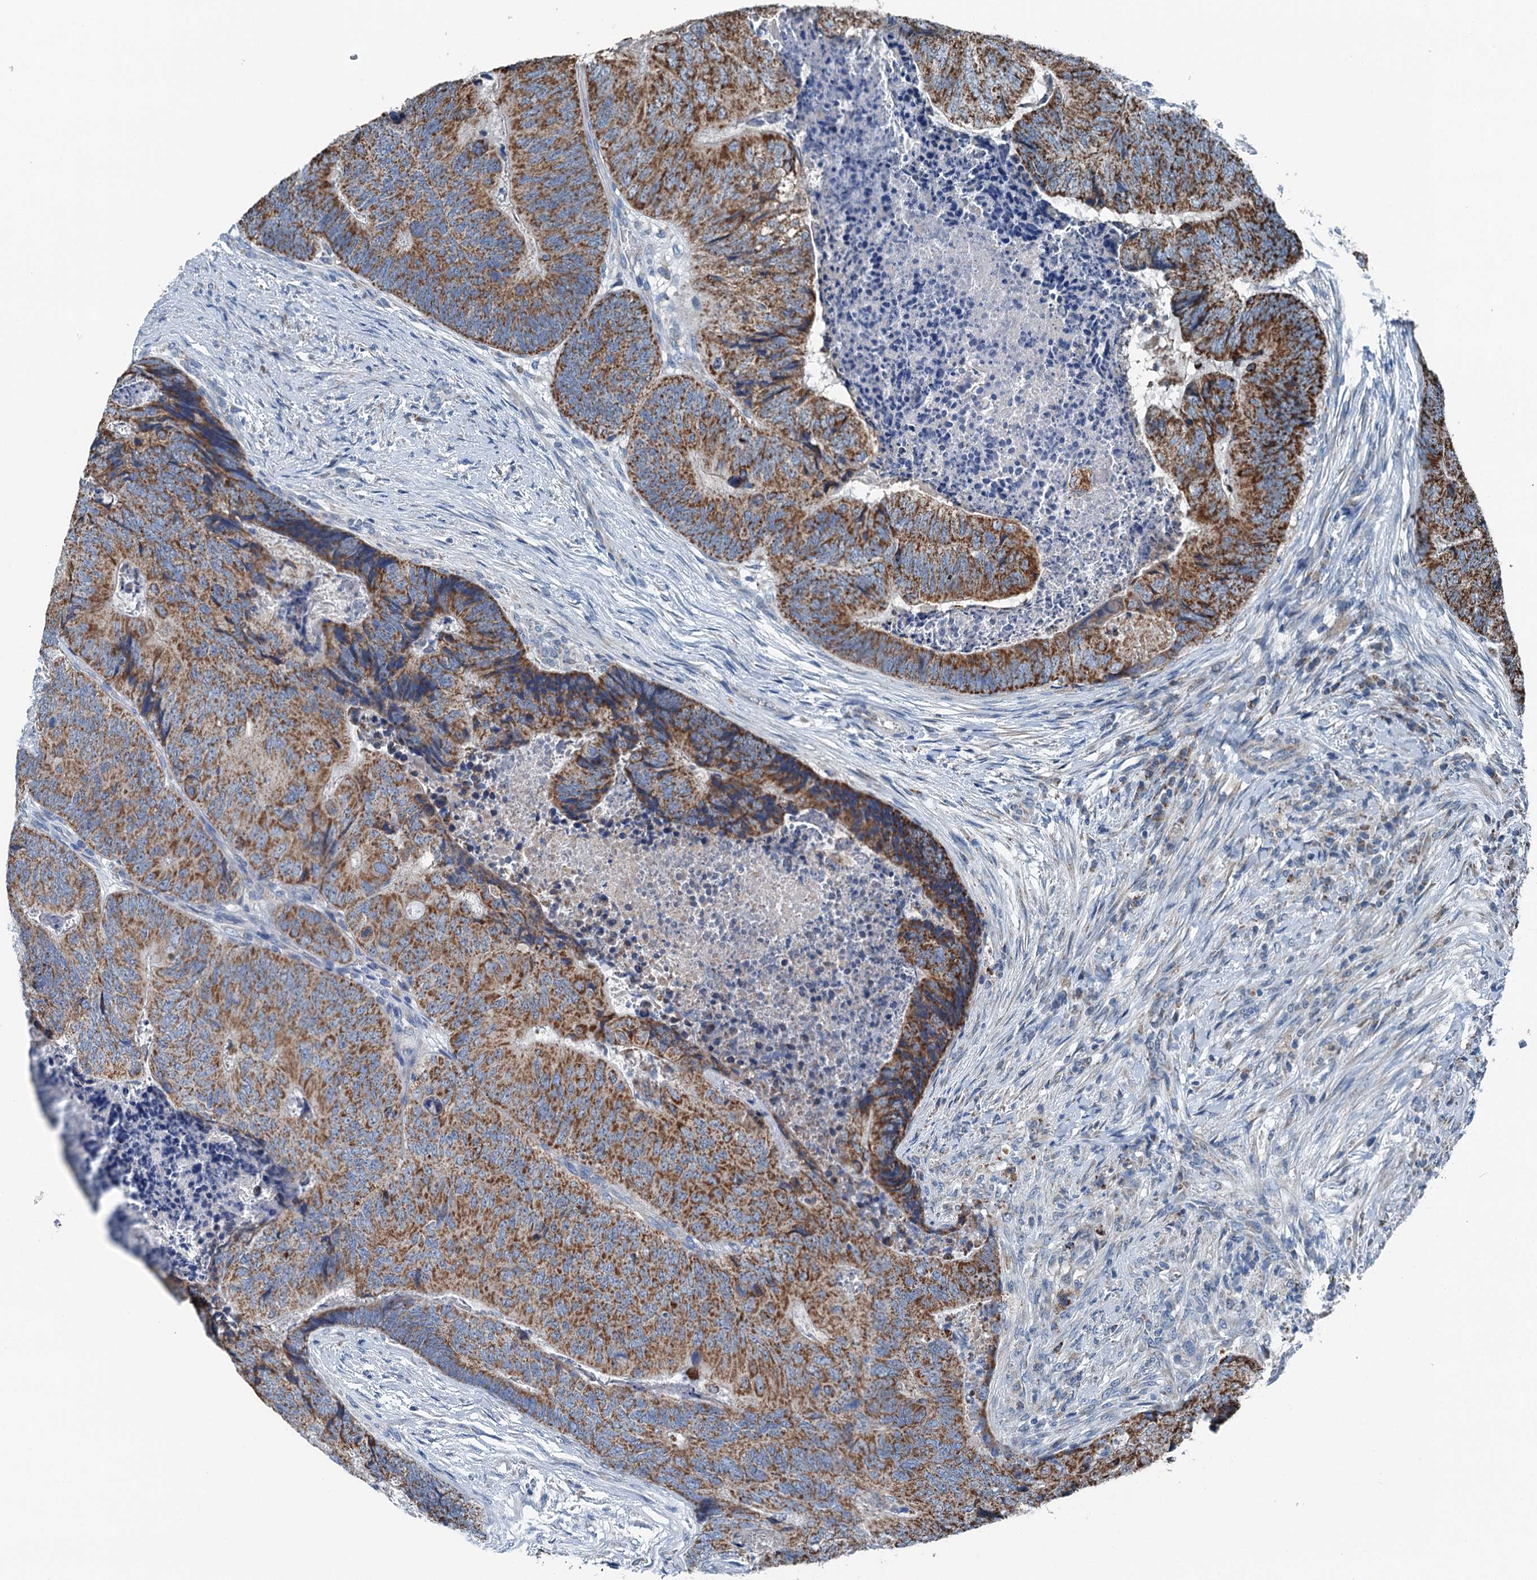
{"staining": {"intensity": "strong", "quantity": ">75%", "location": "cytoplasmic/membranous"}, "tissue": "colorectal cancer", "cell_type": "Tumor cells", "image_type": "cancer", "snomed": [{"axis": "morphology", "description": "Adenocarcinoma, NOS"}, {"axis": "topography", "description": "Colon"}], "caption": "Adenocarcinoma (colorectal) tissue displays strong cytoplasmic/membranous expression in approximately >75% of tumor cells, visualized by immunohistochemistry.", "gene": "TRPT1", "patient": {"sex": "female", "age": 67}}